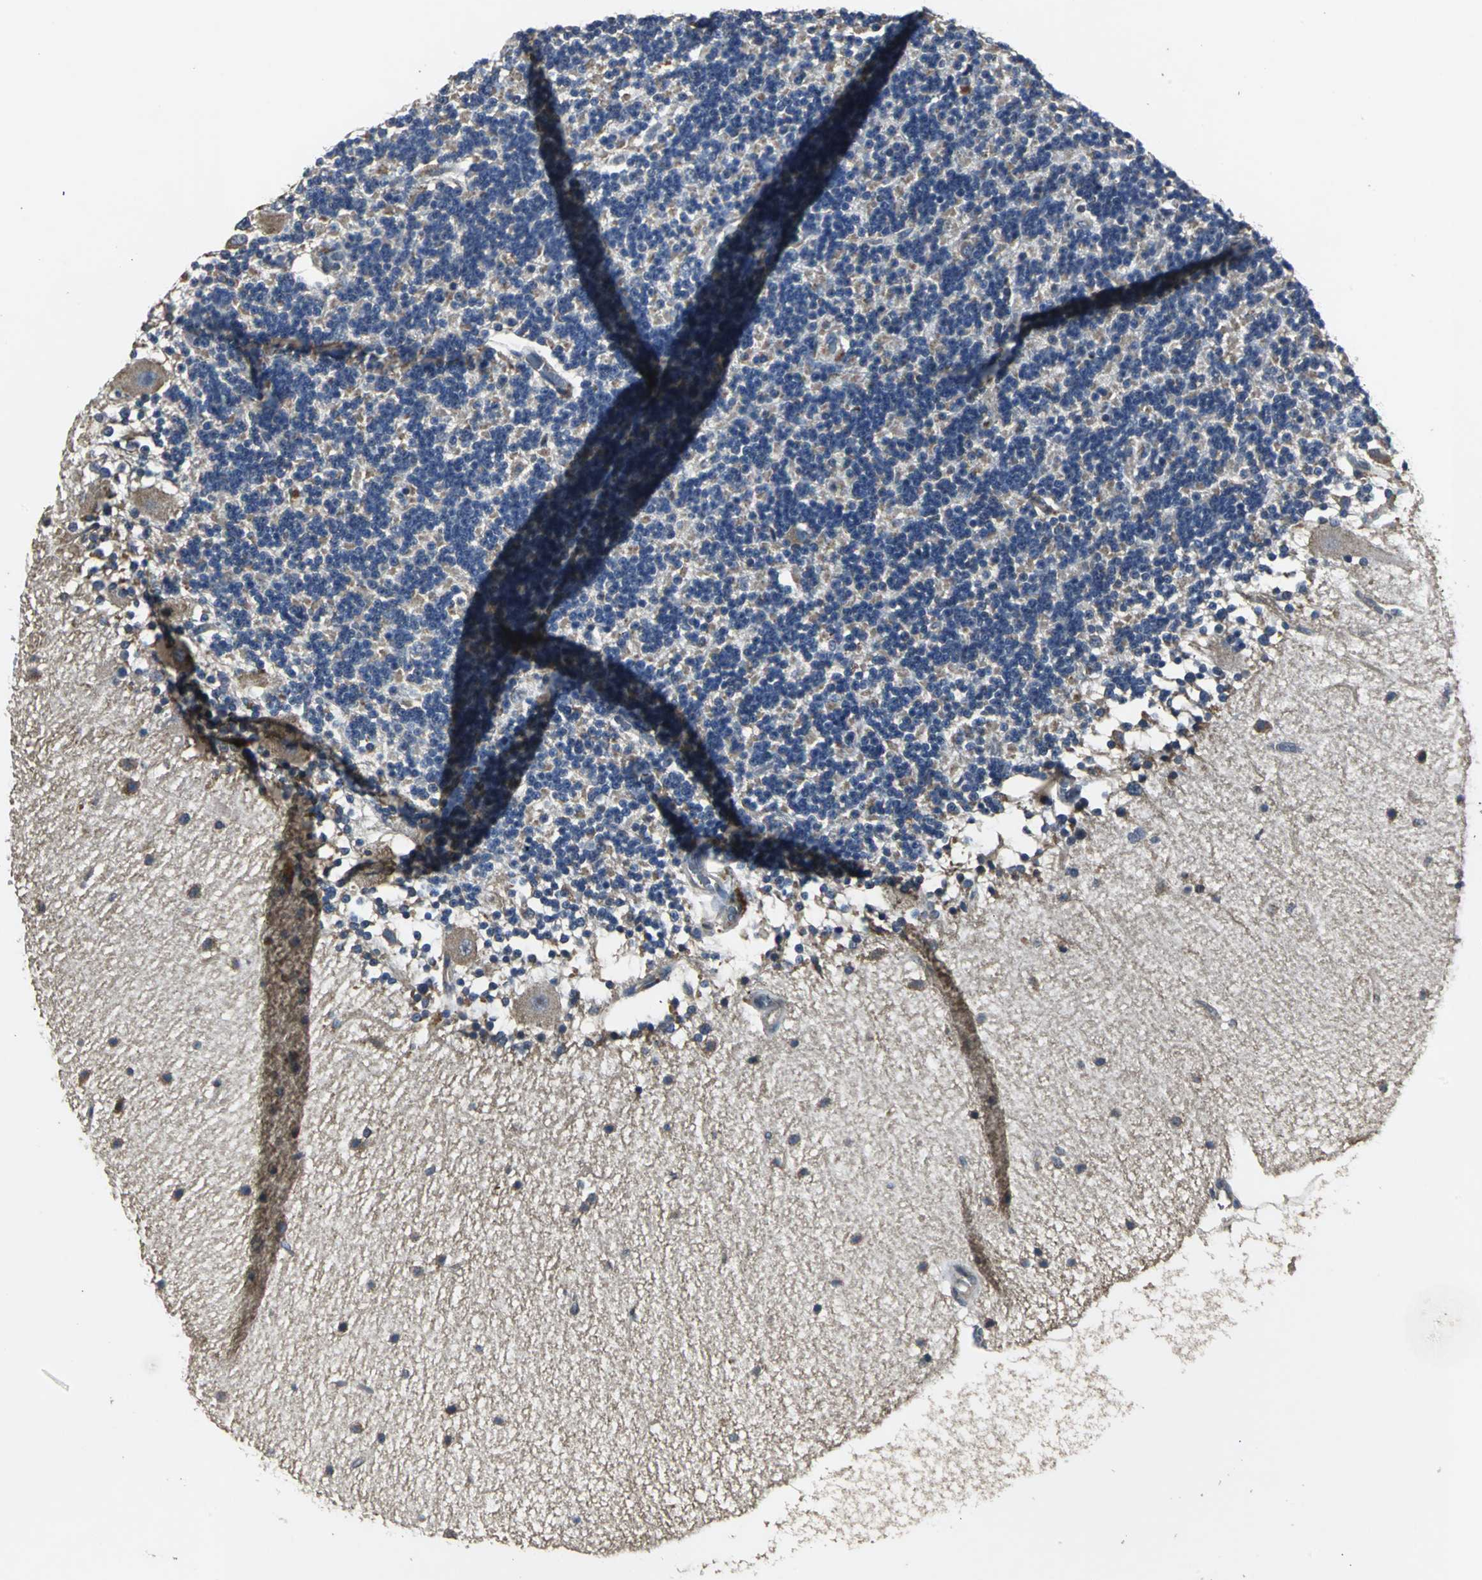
{"staining": {"intensity": "weak", "quantity": "25%-75%", "location": "cytoplasmic/membranous"}, "tissue": "cerebellum", "cell_type": "Cells in granular layer", "image_type": "normal", "snomed": [{"axis": "morphology", "description": "Normal tissue, NOS"}, {"axis": "topography", "description": "Cerebellum"}], "caption": "Protein staining exhibits weak cytoplasmic/membranous expression in about 25%-75% of cells in granular layer in normal cerebellum.", "gene": "IRF3", "patient": {"sex": "female", "age": 54}}